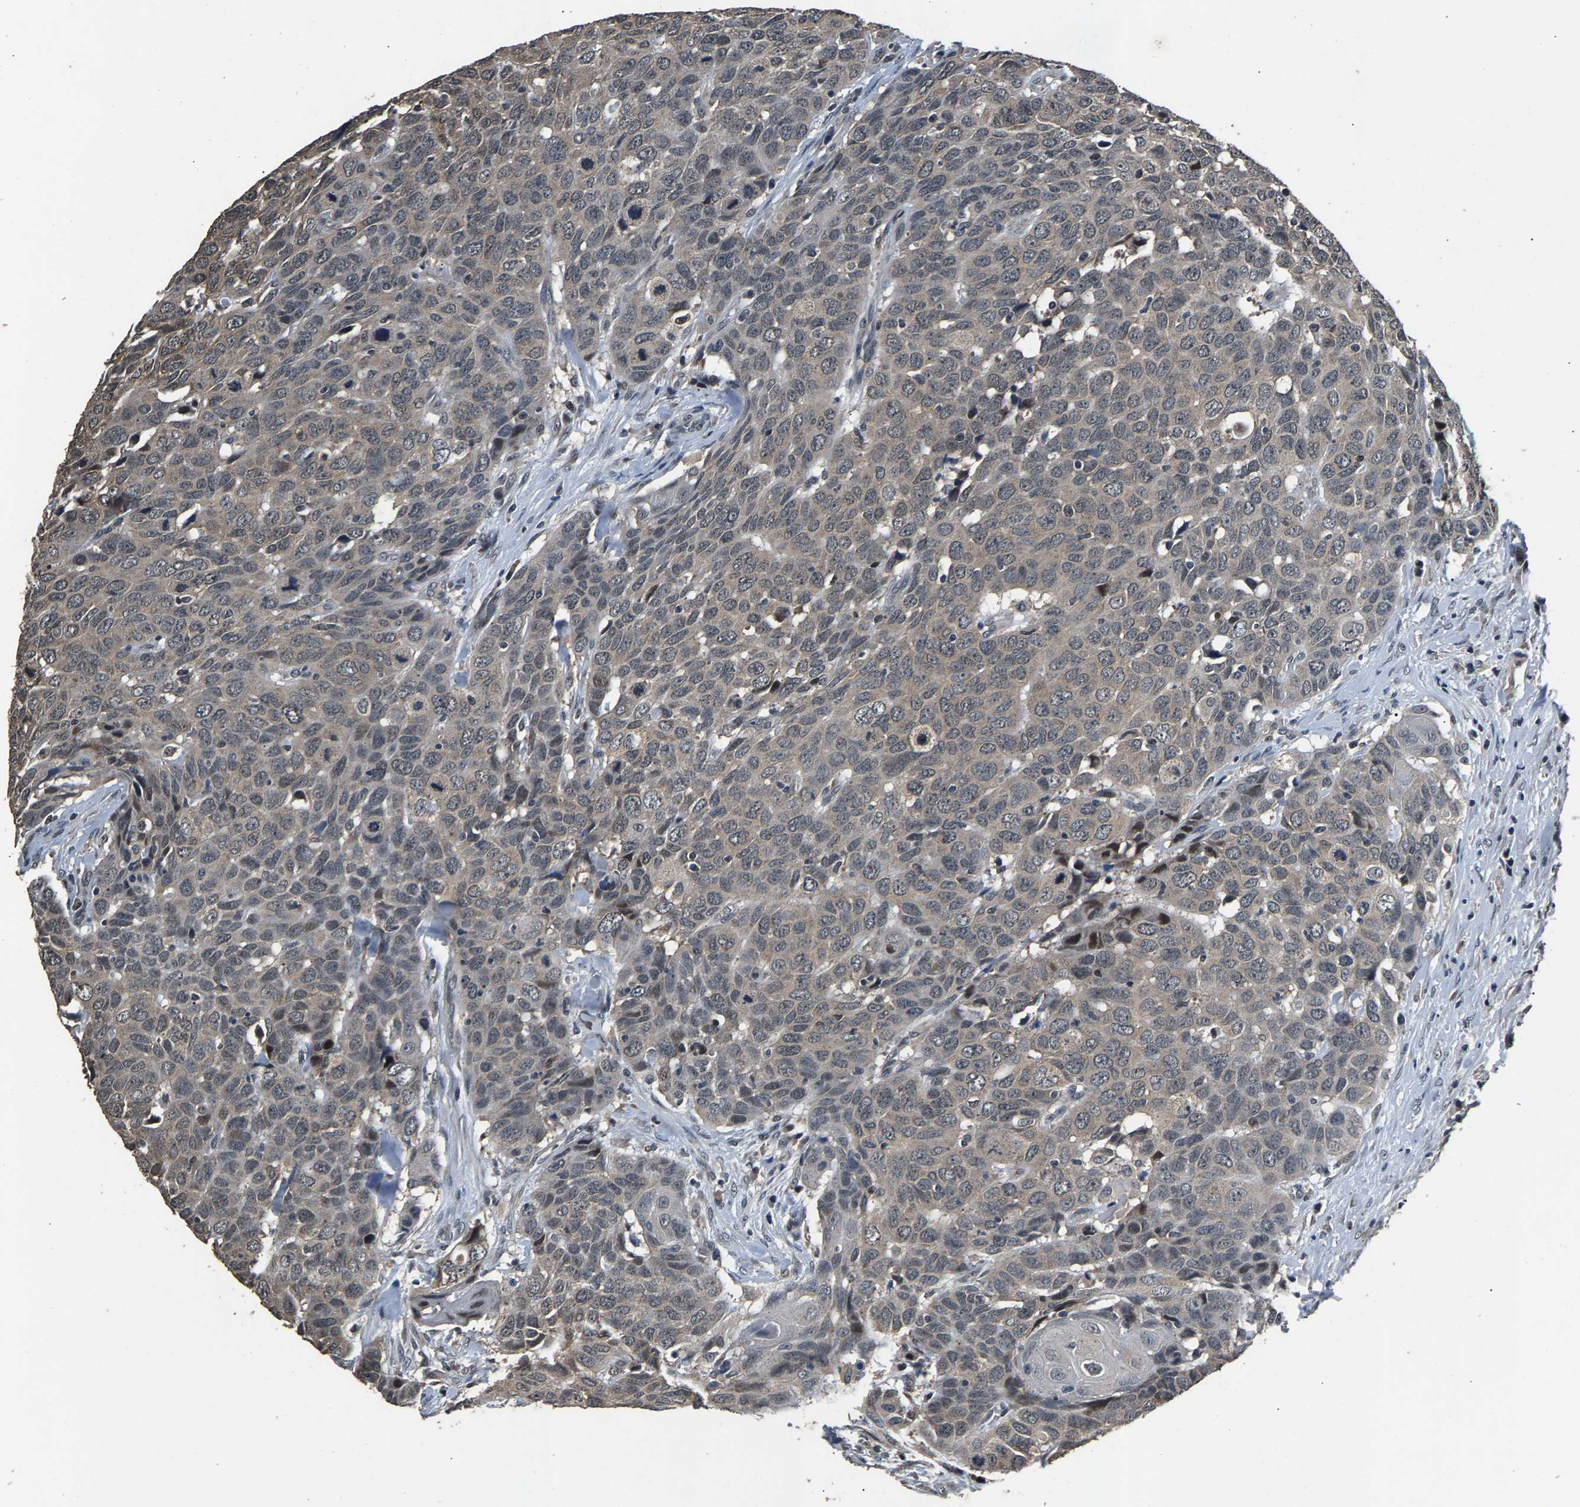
{"staining": {"intensity": "moderate", "quantity": "<25%", "location": "nuclear"}, "tissue": "head and neck cancer", "cell_type": "Tumor cells", "image_type": "cancer", "snomed": [{"axis": "morphology", "description": "Squamous cell carcinoma, NOS"}, {"axis": "topography", "description": "Head-Neck"}], "caption": "A micrograph of head and neck cancer stained for a protein shows moderate nuclear brown staining in tumor cells.", "gene": "RBM33", "patient": {"sex": "male", "age": 66}}